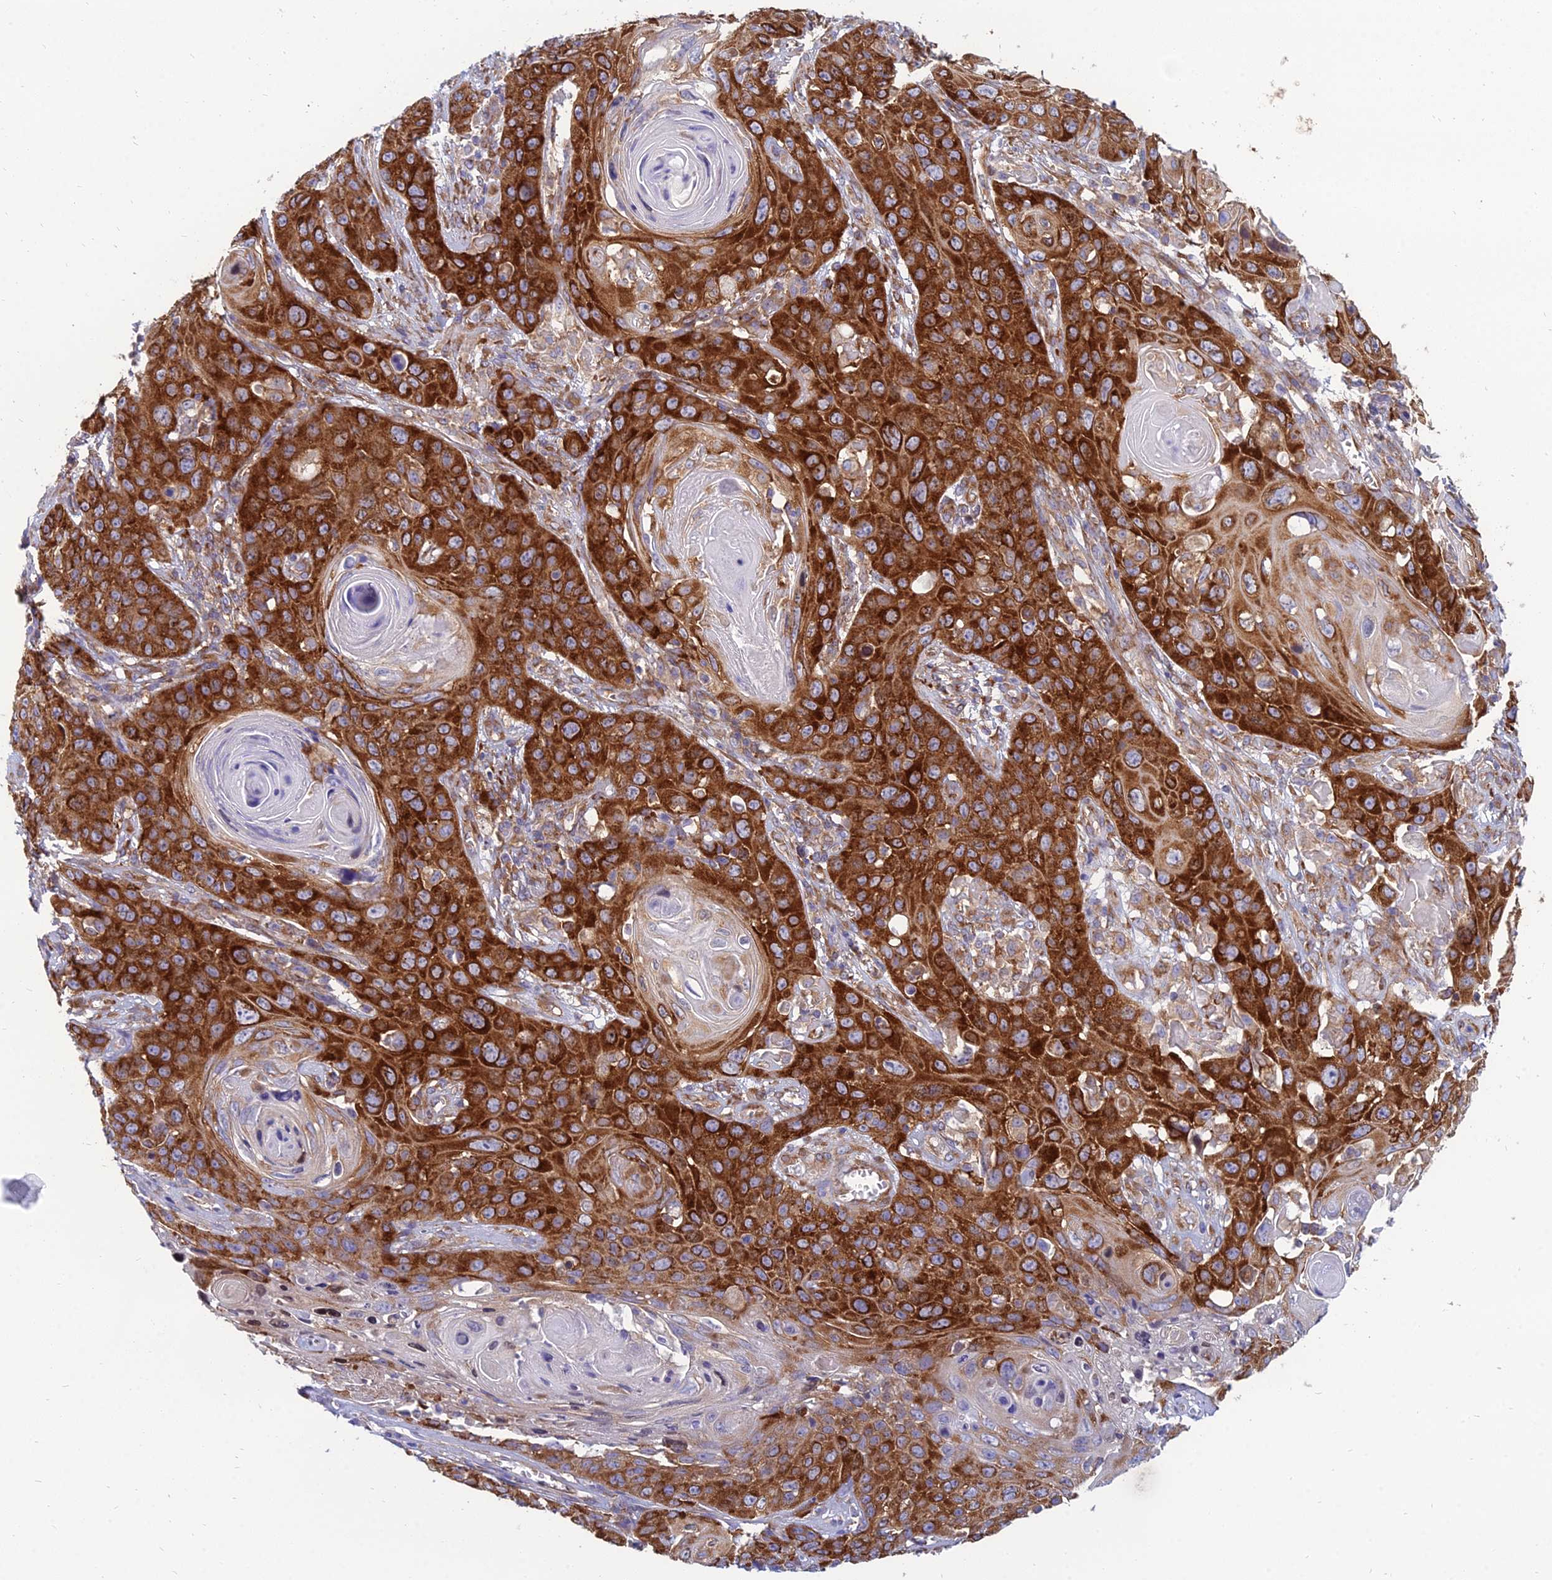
{"staining": {"intensity": "strong", "quantity": ">75%", "location": "cytoplasmic/membranous"}, "tissue": "skin cancer", "cell_type": "Tumor cells", "image_type": "cancer", "snomed": [{"axis": "morphology", "description": "Squamous cell carcinoma, NOS"}, {"axis": "topography", "description": "Skin"}], "caption": "Immunohistochemical staining of skin squamous cell carcinoma exhibits strong cytoplasmic/membranous protein expression in about >75% of tumor cells.", "gene": "TXLNA", "patient": {"sex": "male", "age": 55}}